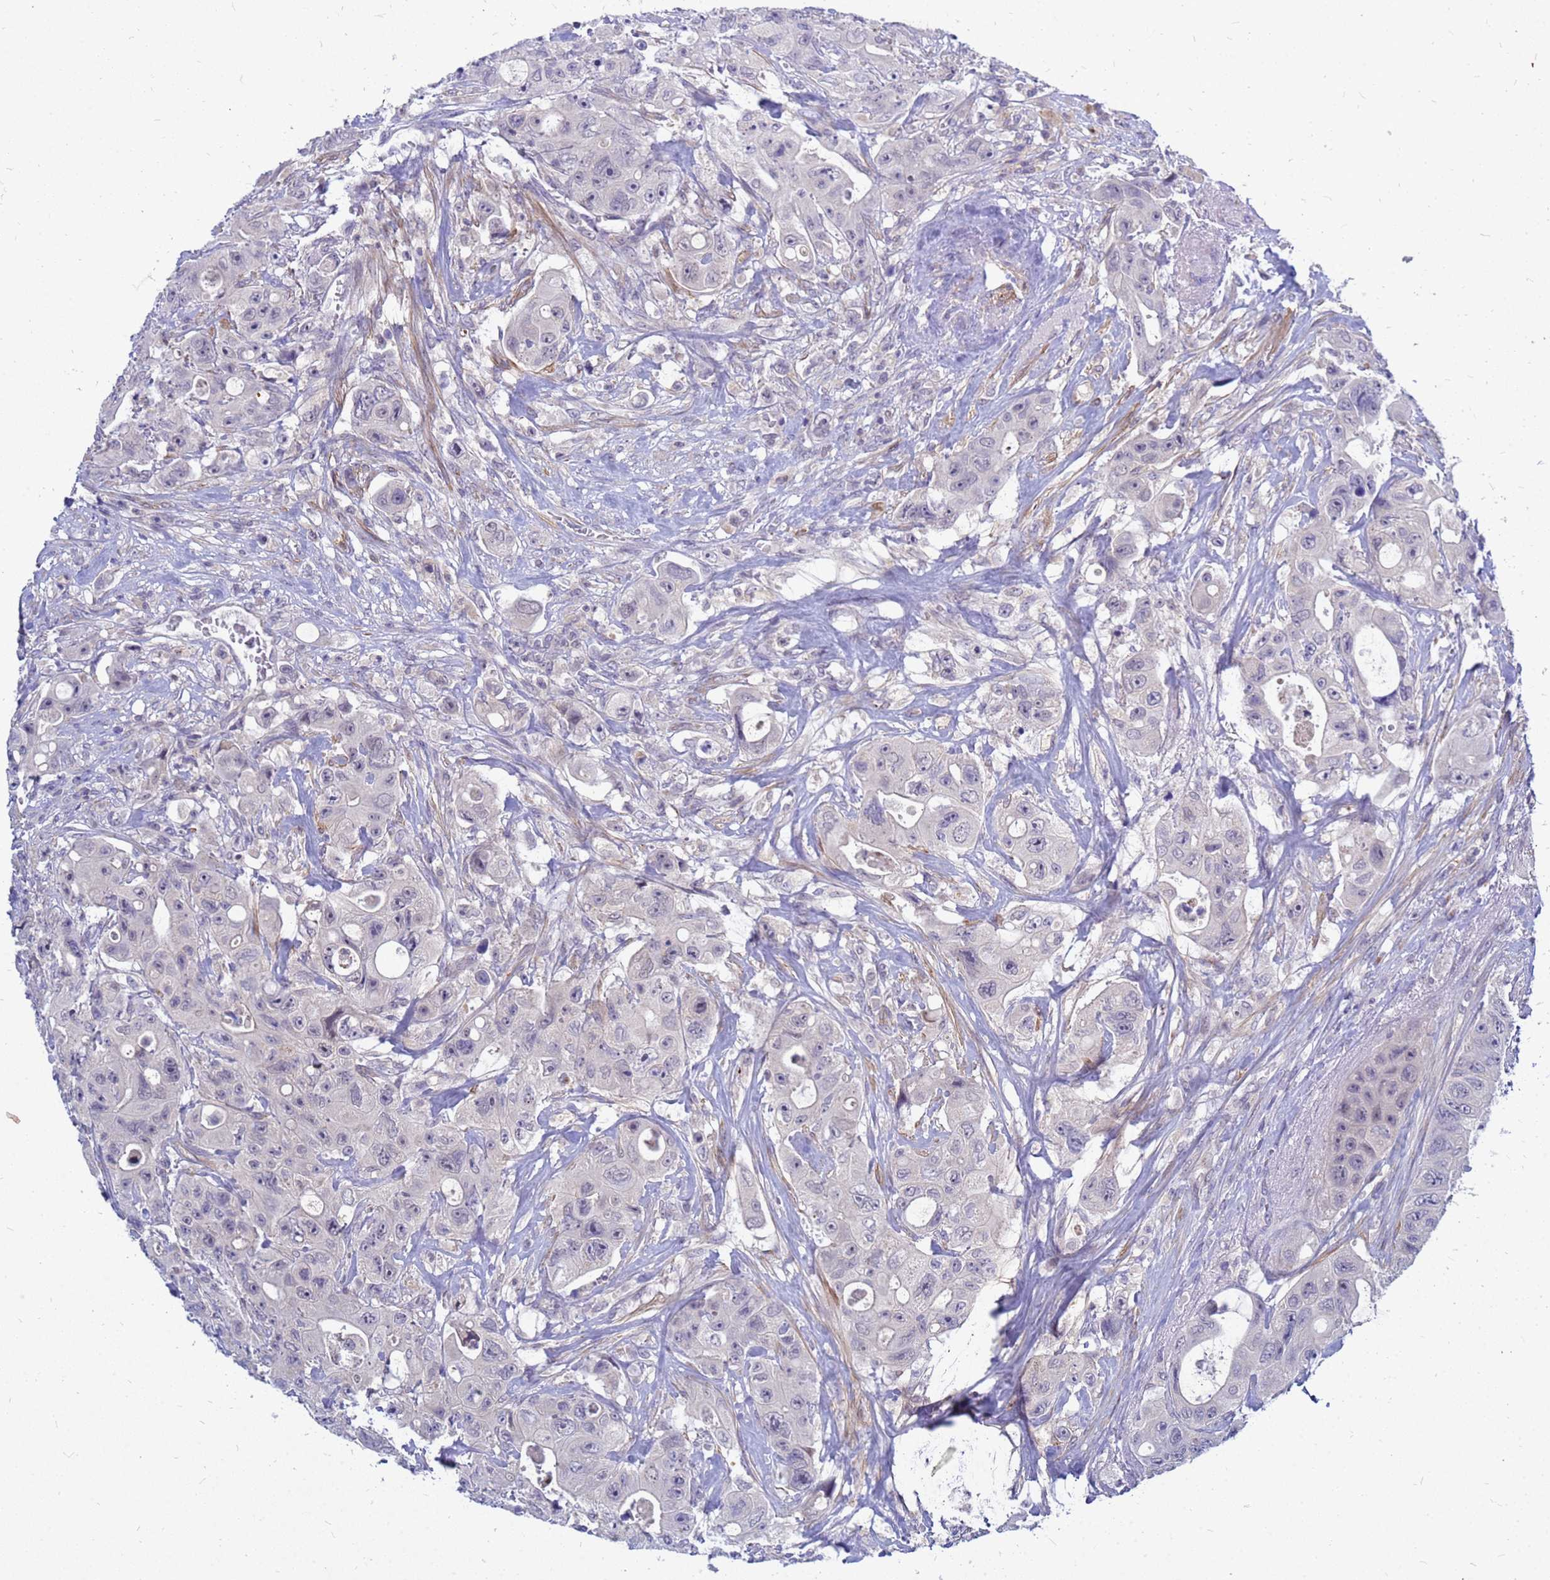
{"staining": {"intensity": "negative", "quantity": "none", "location": "none"}, "tissue": "colorectal cancer", "cell_type": "Tumor cells", "image_type": "cancer", "snomed": [{"axis": "morphology", "description": "Adenocarcinoma, NOS"}, {"axis": "topography", "description": "Colon"}], "caption": "Immunohistochemistry (IHC) of human colorectal cancer exhibits no staining in tumor cells.", "gene": "SRGAP3", "patient": {"sex": "female", "age": 46}}